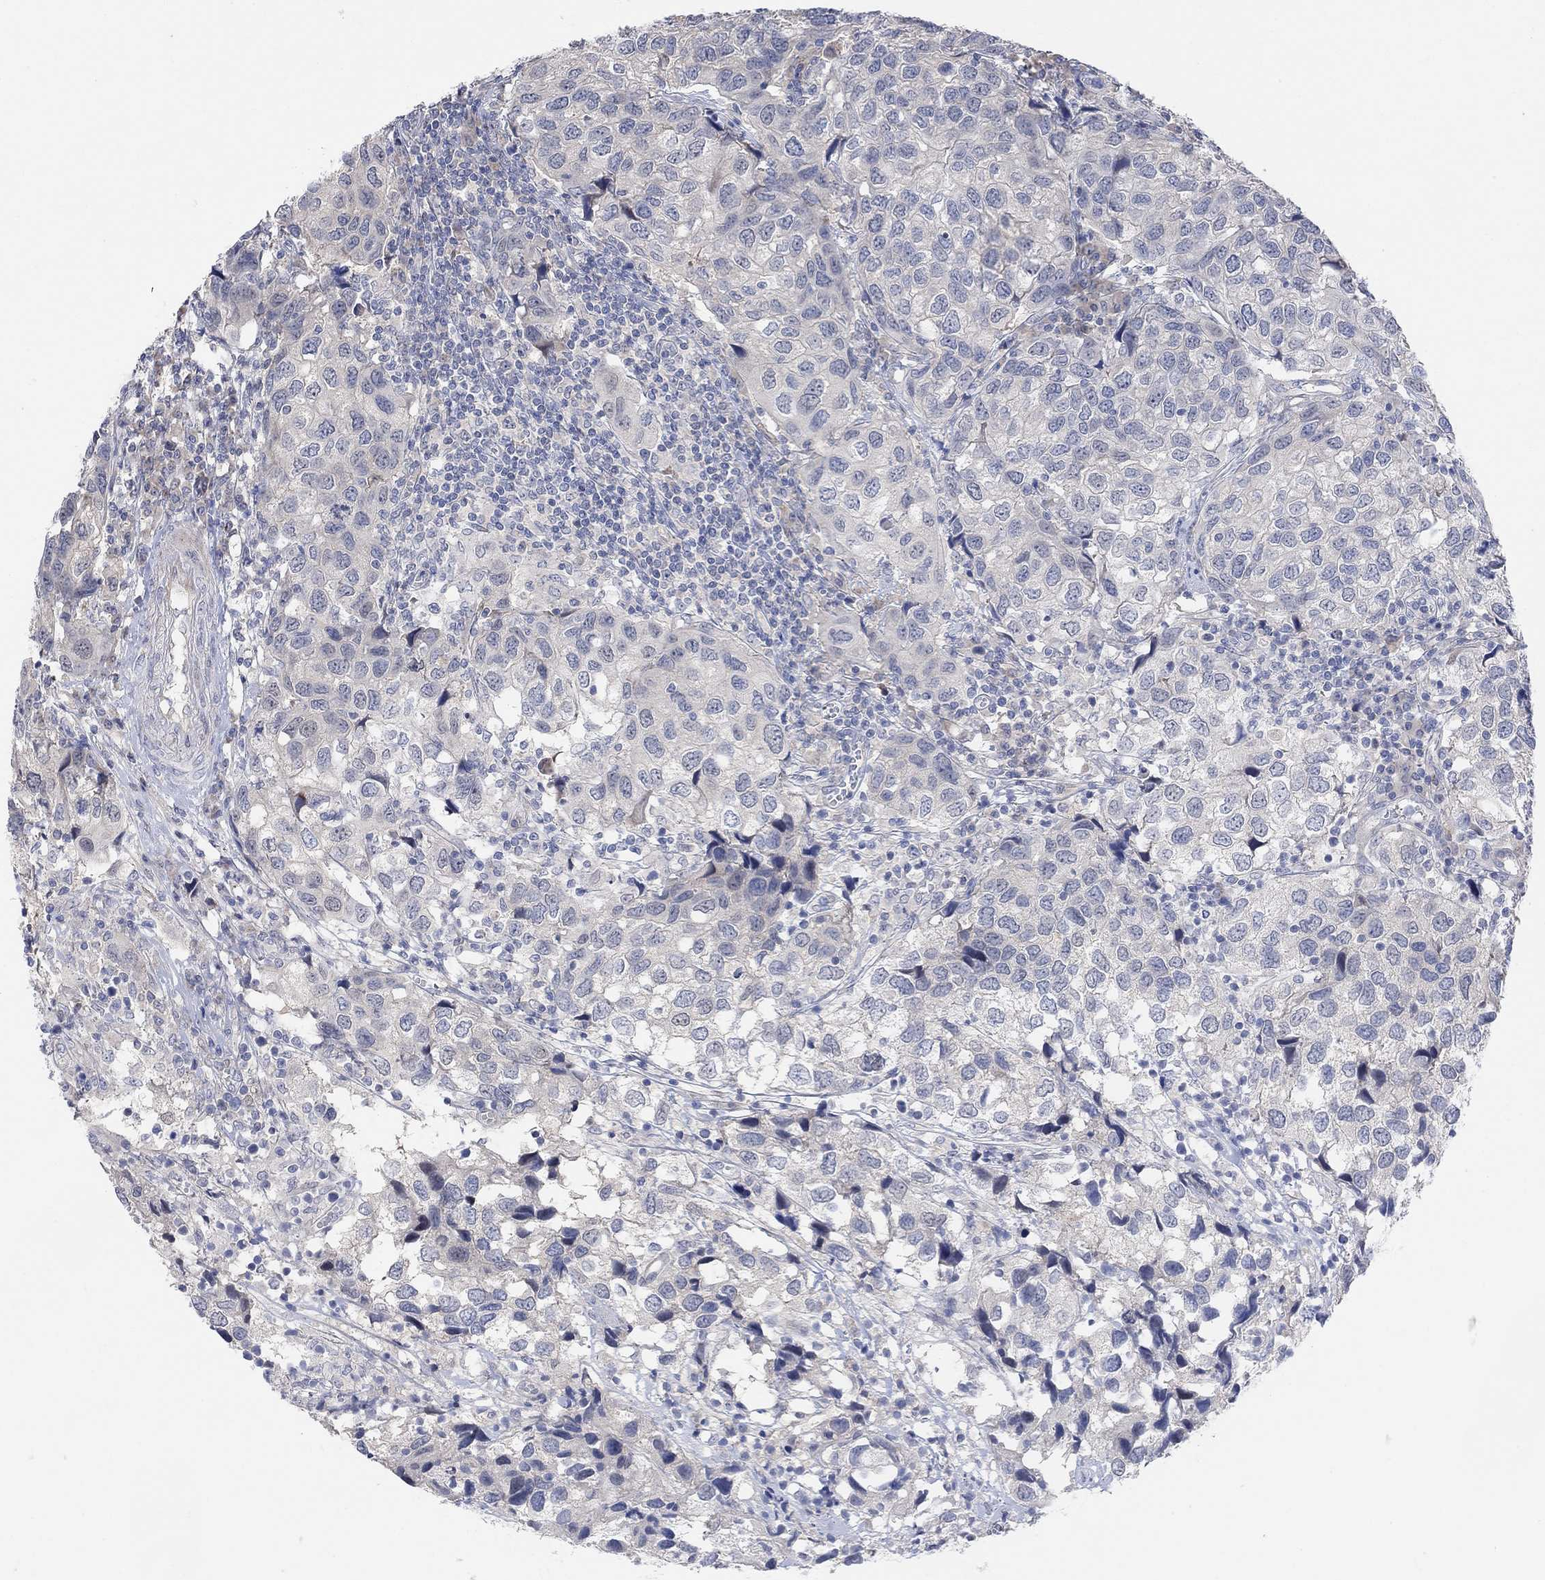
{"staining": {"intensity": "negative", "quantity": "none", "location": "none"}, "tissue": "urothelial cancer", "cell_type": "Tumor cells", "image_type": "cancer", "snomed": [{"axis": "morphology", "description": "Urothelial carcinoma, High grade"}, {"axis": "topography", "description": "Urinary bladder"}], "caption": "Tumor cells are negative for brown protein staining in urothelial cancer.", "gene": "CNTF", "patient": {"sex": "male", "age": 79}}